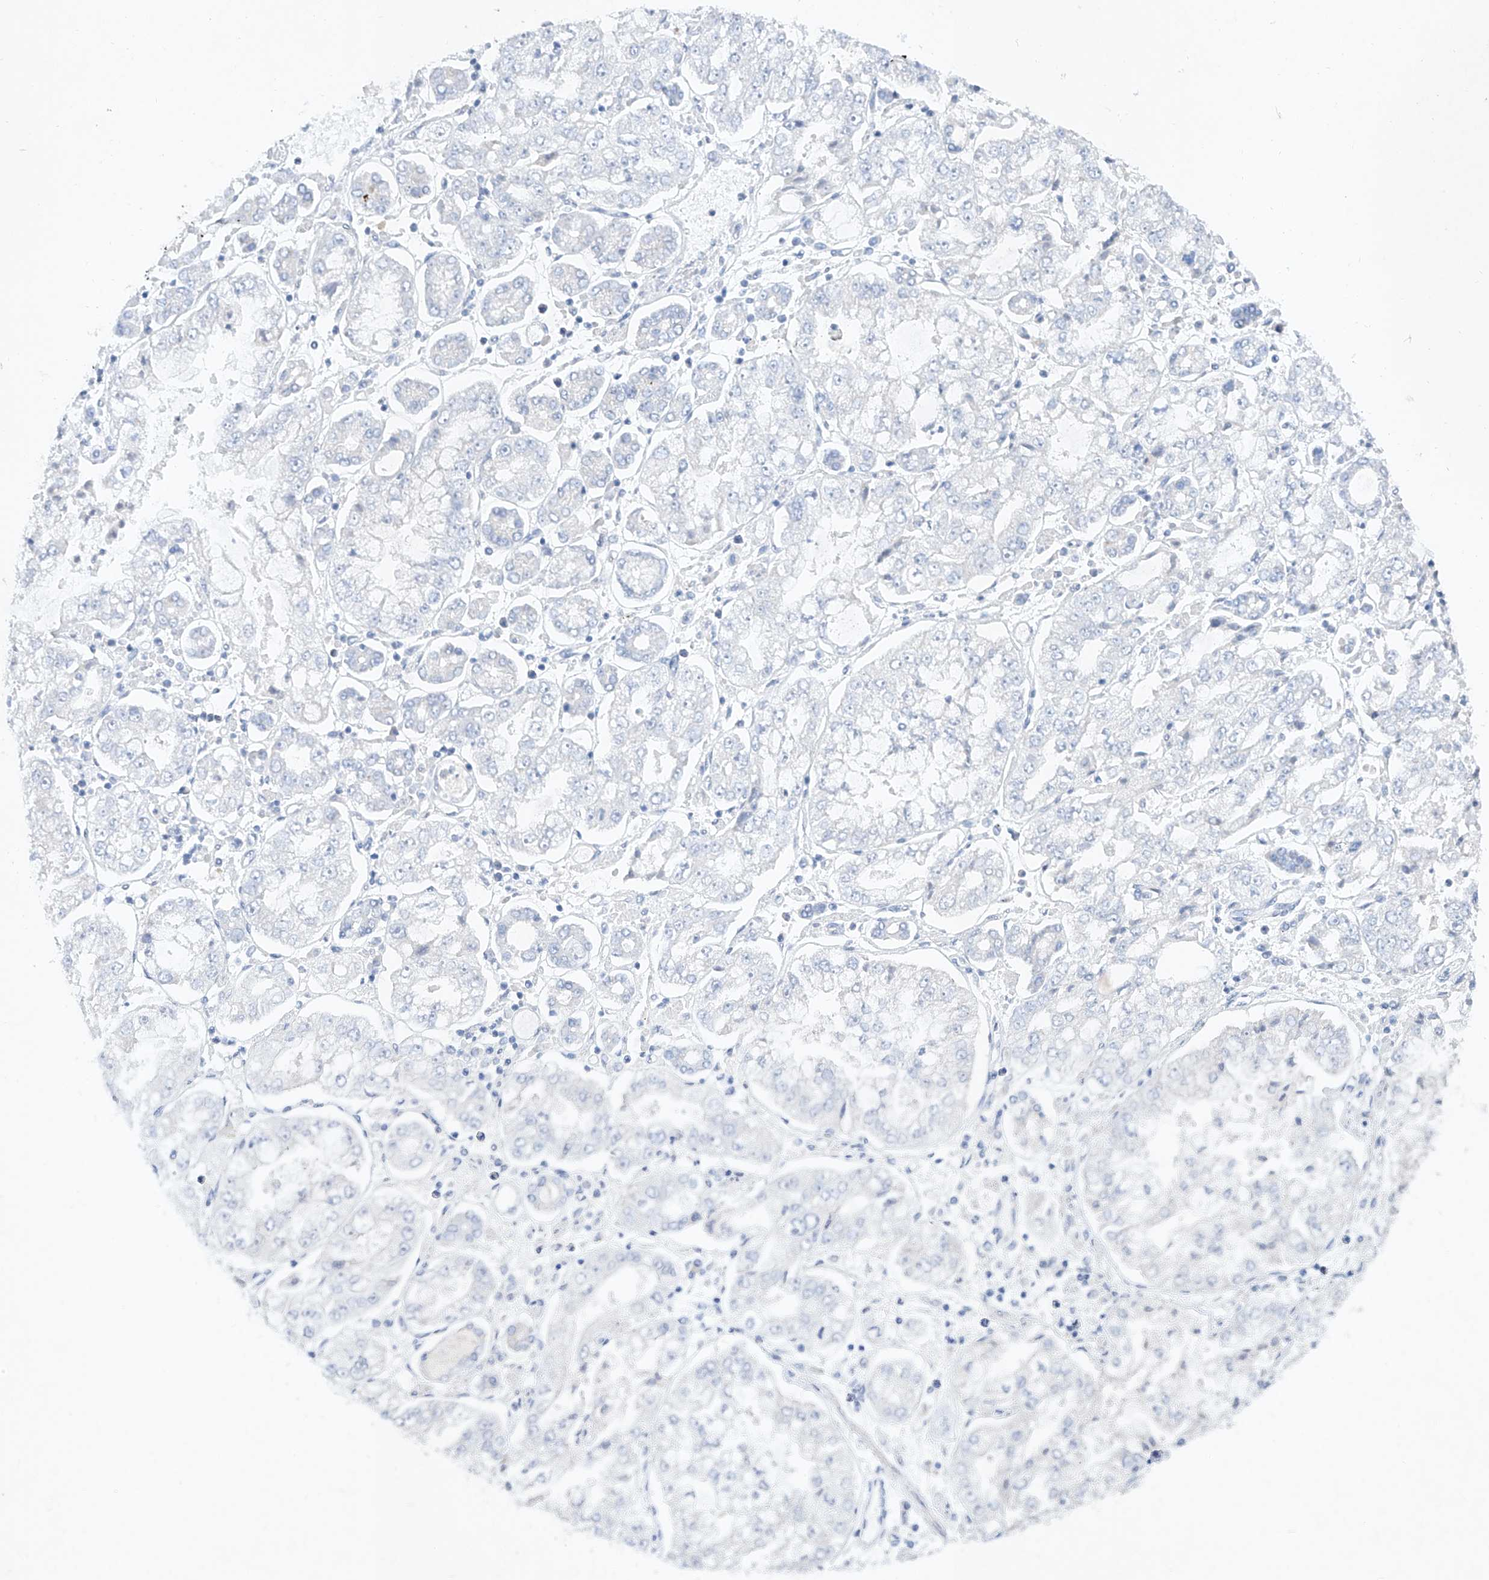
{"staining": {"intensity": "negative", "quantity": "none", "location": "none"}, "tissue": "stomach cancer", "cell_type": "Tumor cells", "image_type": "cancer", "snomed": [{"axis": "morphology", "description": "Adenocarcinoma, NOS"}, {"axis": "topography", "description": "Stomach"}], "caption": "The image demonstrates no staining of tumor cells in stomach adenocarcinoma.", "gene": "TAF4", "patient": {"sex": "male", "age": 76}}